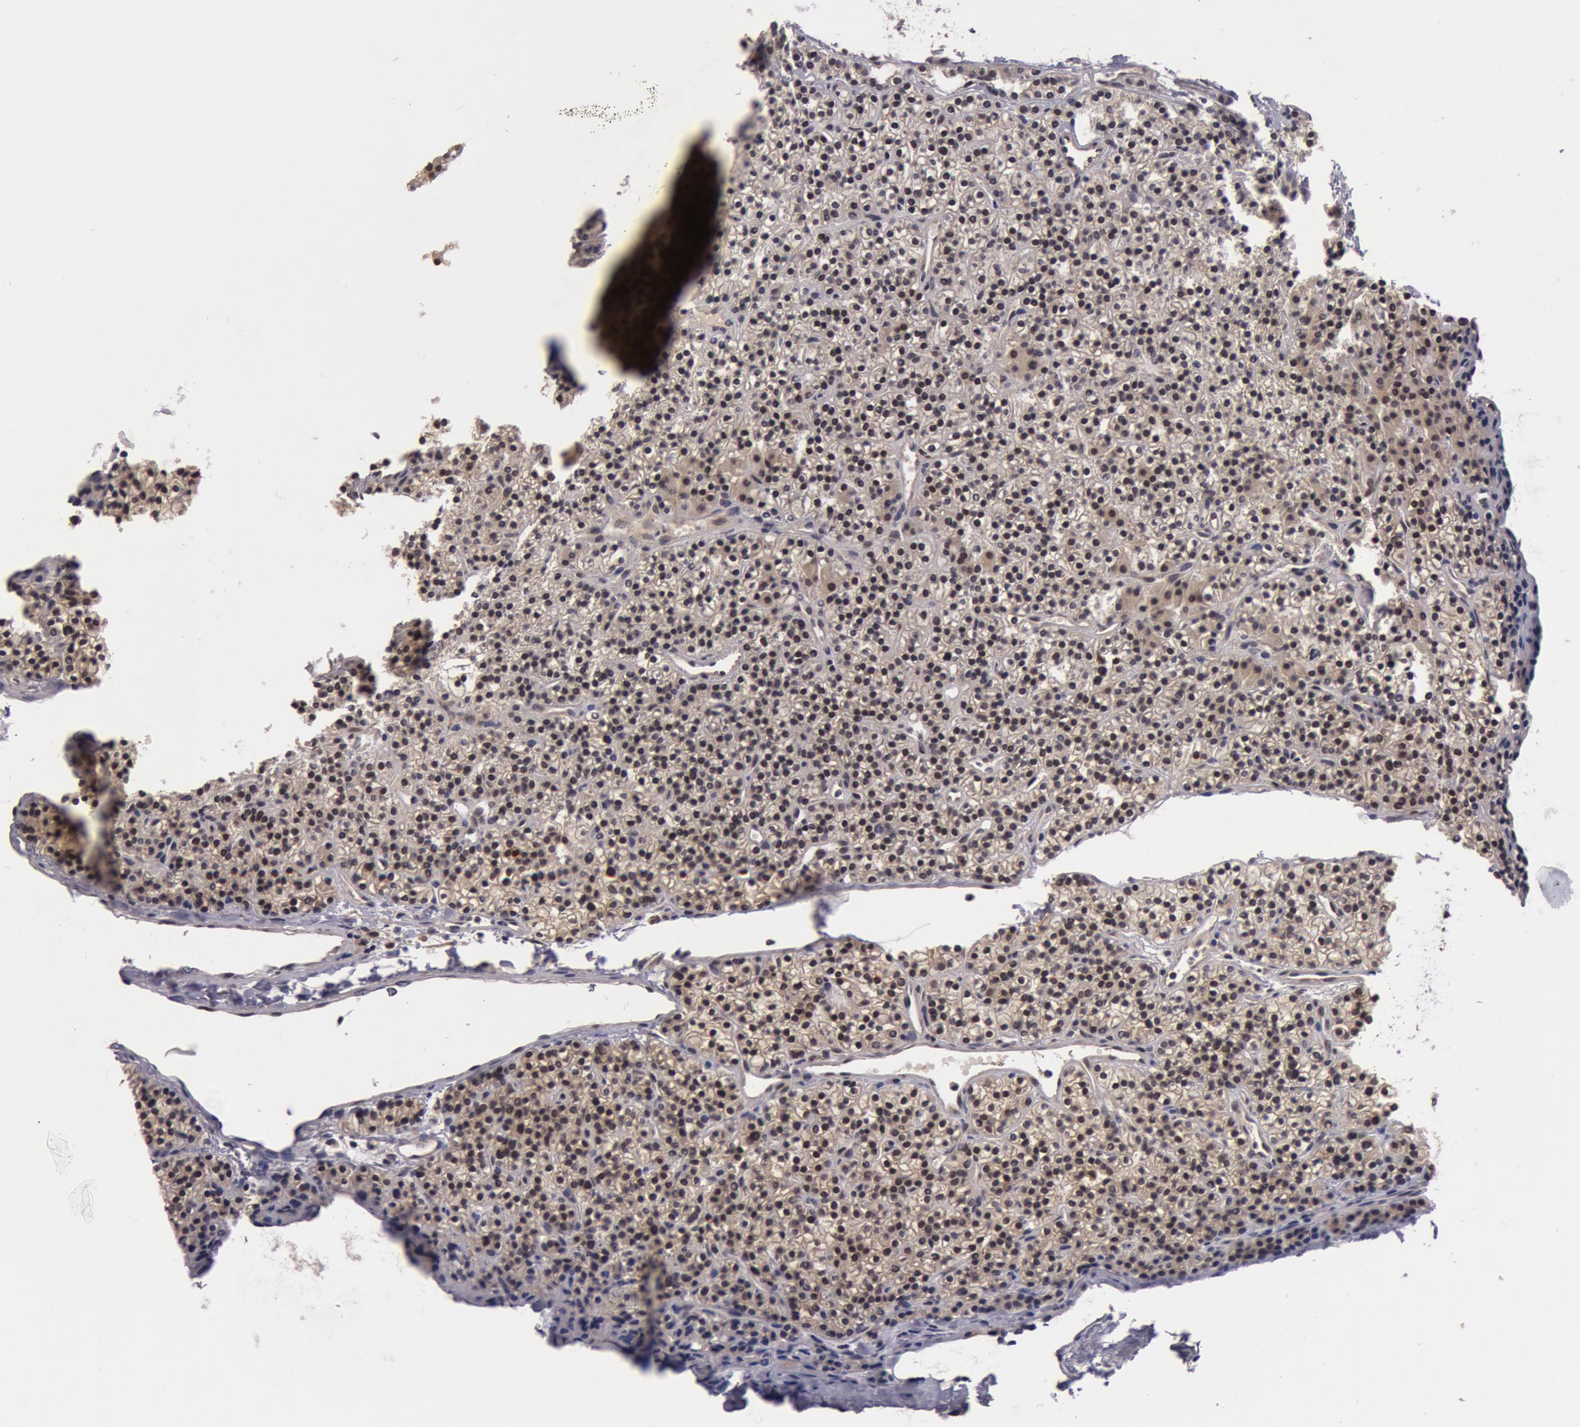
{"staining": {"intensity": "moderate", "quantity": ">75%", "location": "nuclear"}, "tissue": "parathyroid gland", "cell_type": "Glandular cells", "image_type": "normal", "snomed": [{"axis": "morphology", "description": "Normal tissue, NOS"}, {"axis": "topography", "description": "Parathyroid gland"}], "caption": "Immunohistochemistry (IHC) micrograph of unremarkable parathyroid gland stained for a protein (brown), which exhibits medium levels of moderate nuclear staining in approximately >75% of glandular cells.", "gene": "ZNF350", "patient": {"sex": "female", "age": 45}}